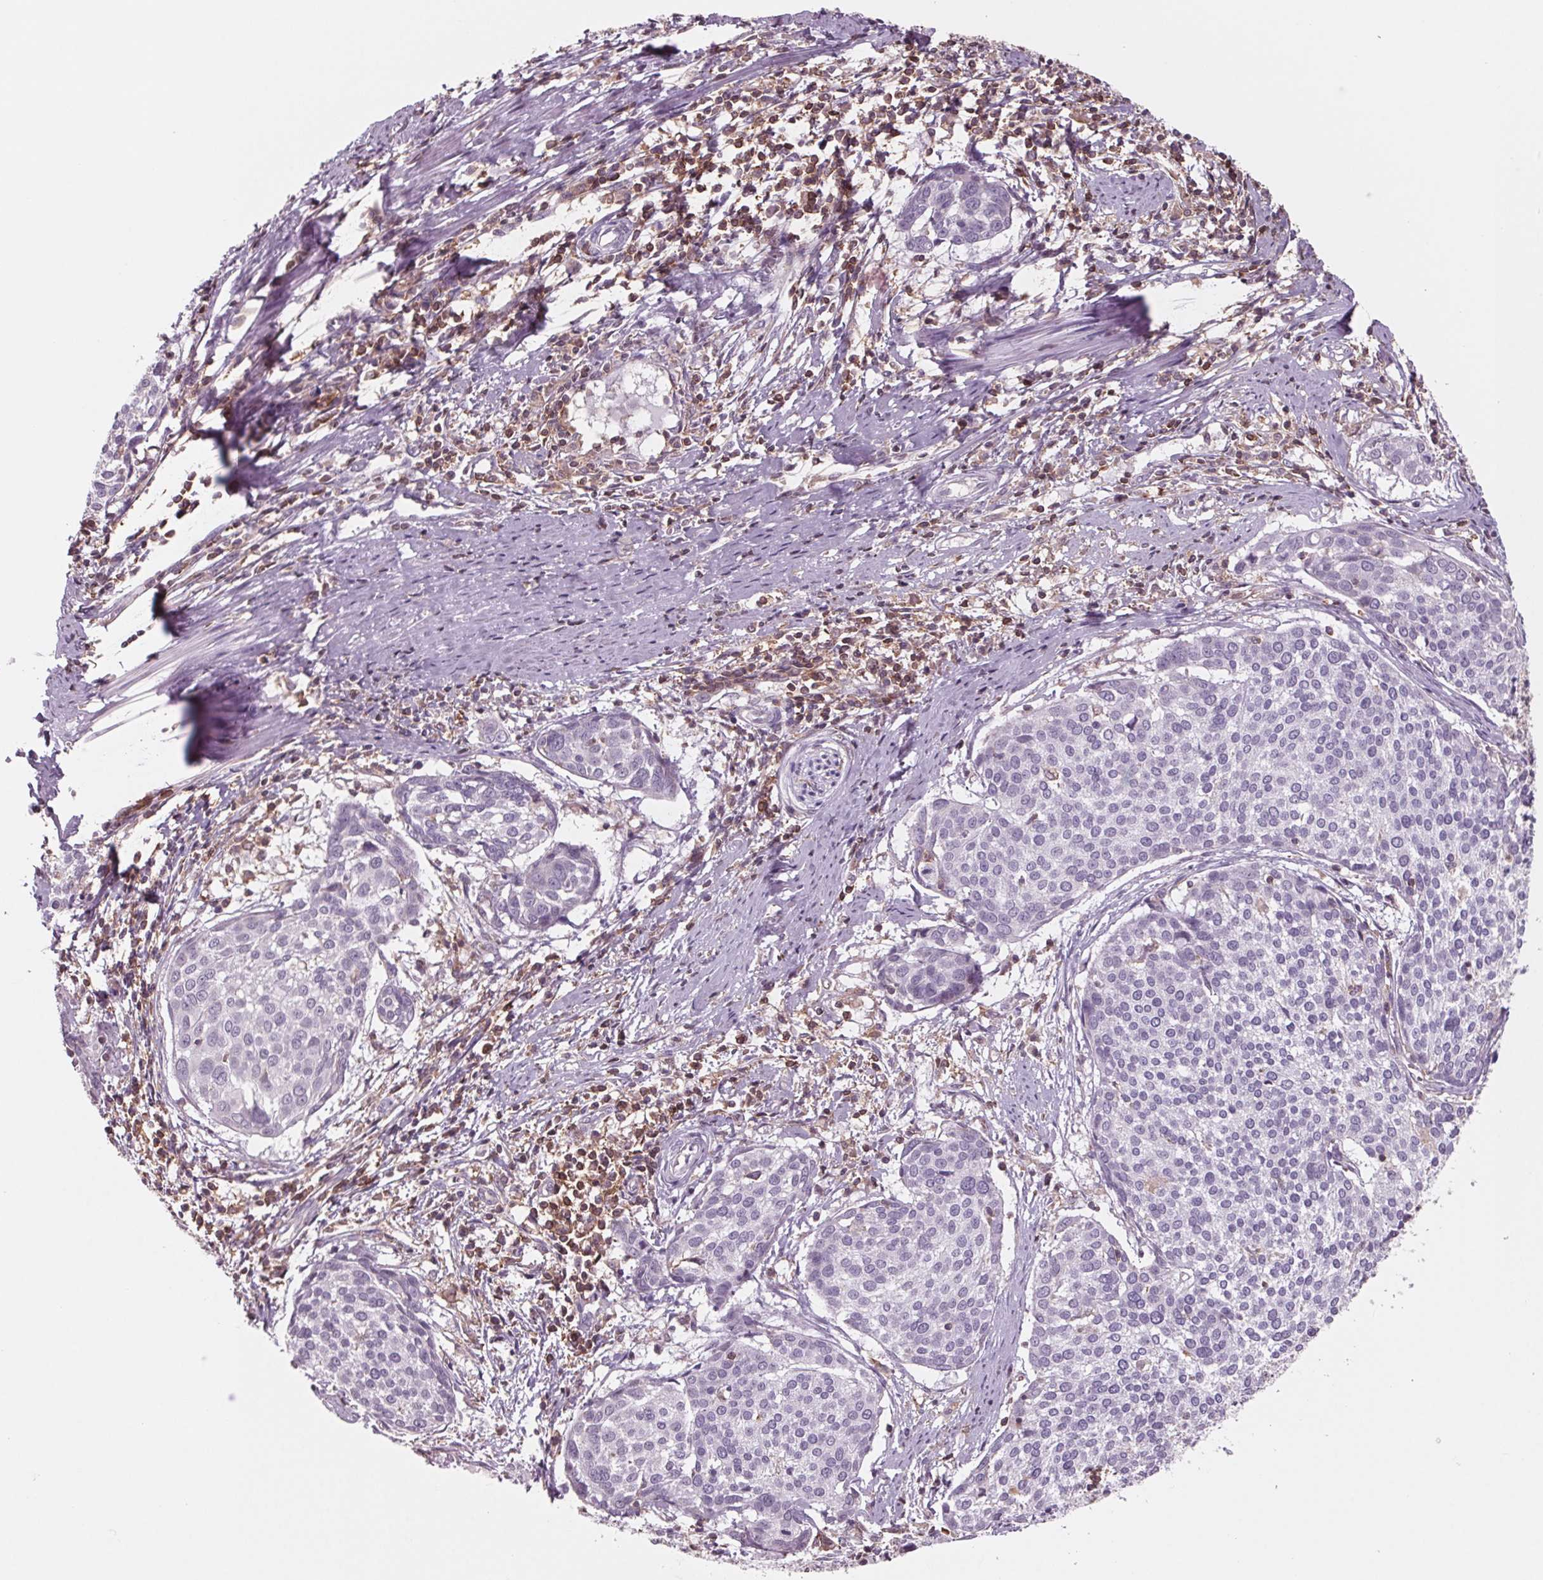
{"staining": {"intensity": "negative", "quantity": "none", "location": "none"}, "tissue": "cervical cancer", "cell_type": "Tumor cells", "image_type": "cancer", "snomed": [{"axis": "morphology", "description": "Squamous cell carcinoma, NOS"}, {"axis": "topography", "description": "Cervix"}], "caption": "An immunohistochemistry (IHC) histopathology image of cervical cancer is shown. There is no staining in tumor cells of cervical cancer.", "gene": "ARHGAP25", "patient": {"sex": "female", "age": 39}}